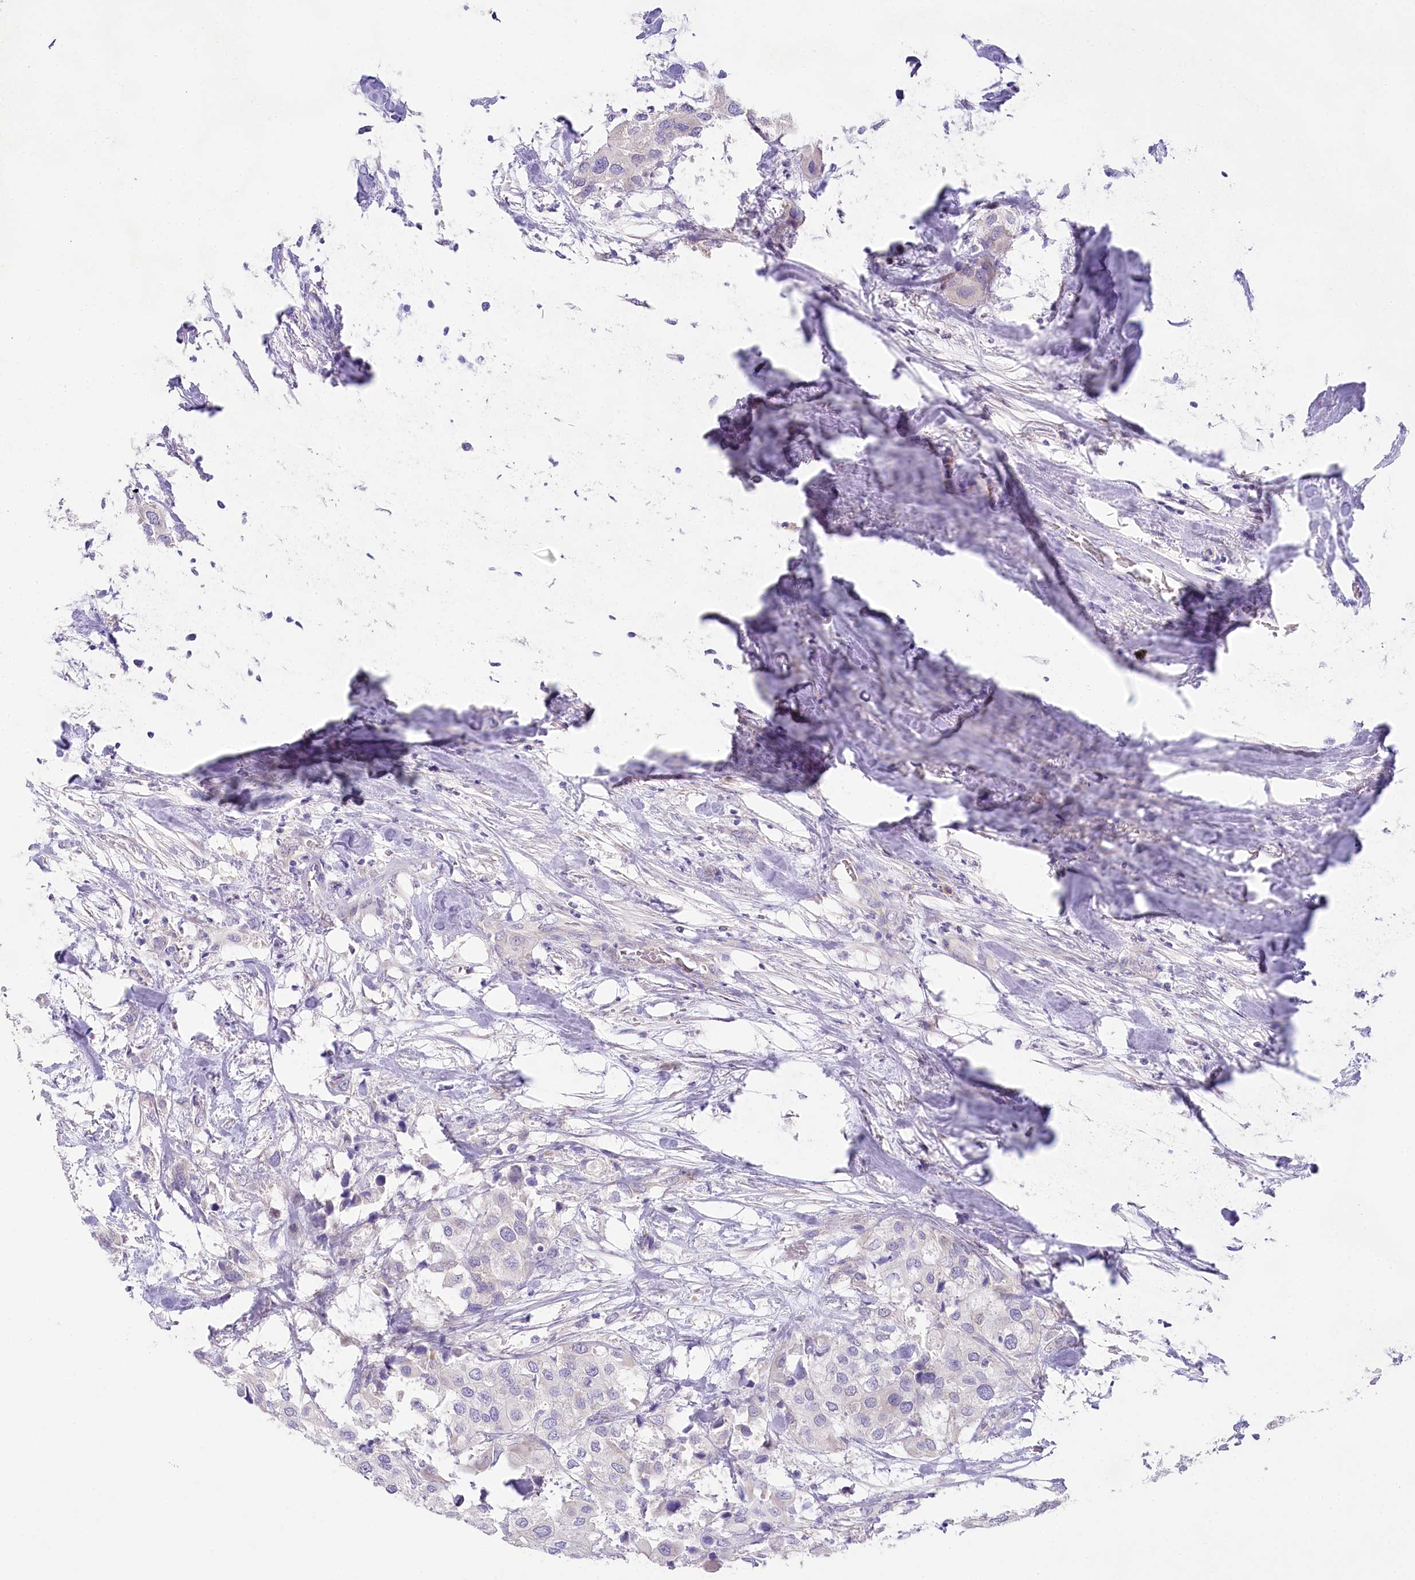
{"staining": {"intensity": "negative", "quantity": "none", "location": "none"}, "tissue": "urothelial cancer", "cell_type": "Tumor cells", "image_type": "cancer", "snomed": [{"axis": "morphology", "description": "Urothelial carcinoma, High grade"}, {"axis": "topography", "description": "Urinary bladder"}], "caption": "Tumor cells show no significant staining in urothelial carcinoma (high-grade).", "gene": "MYOZ1", "patient": {"sex": "male", "age": 64}}